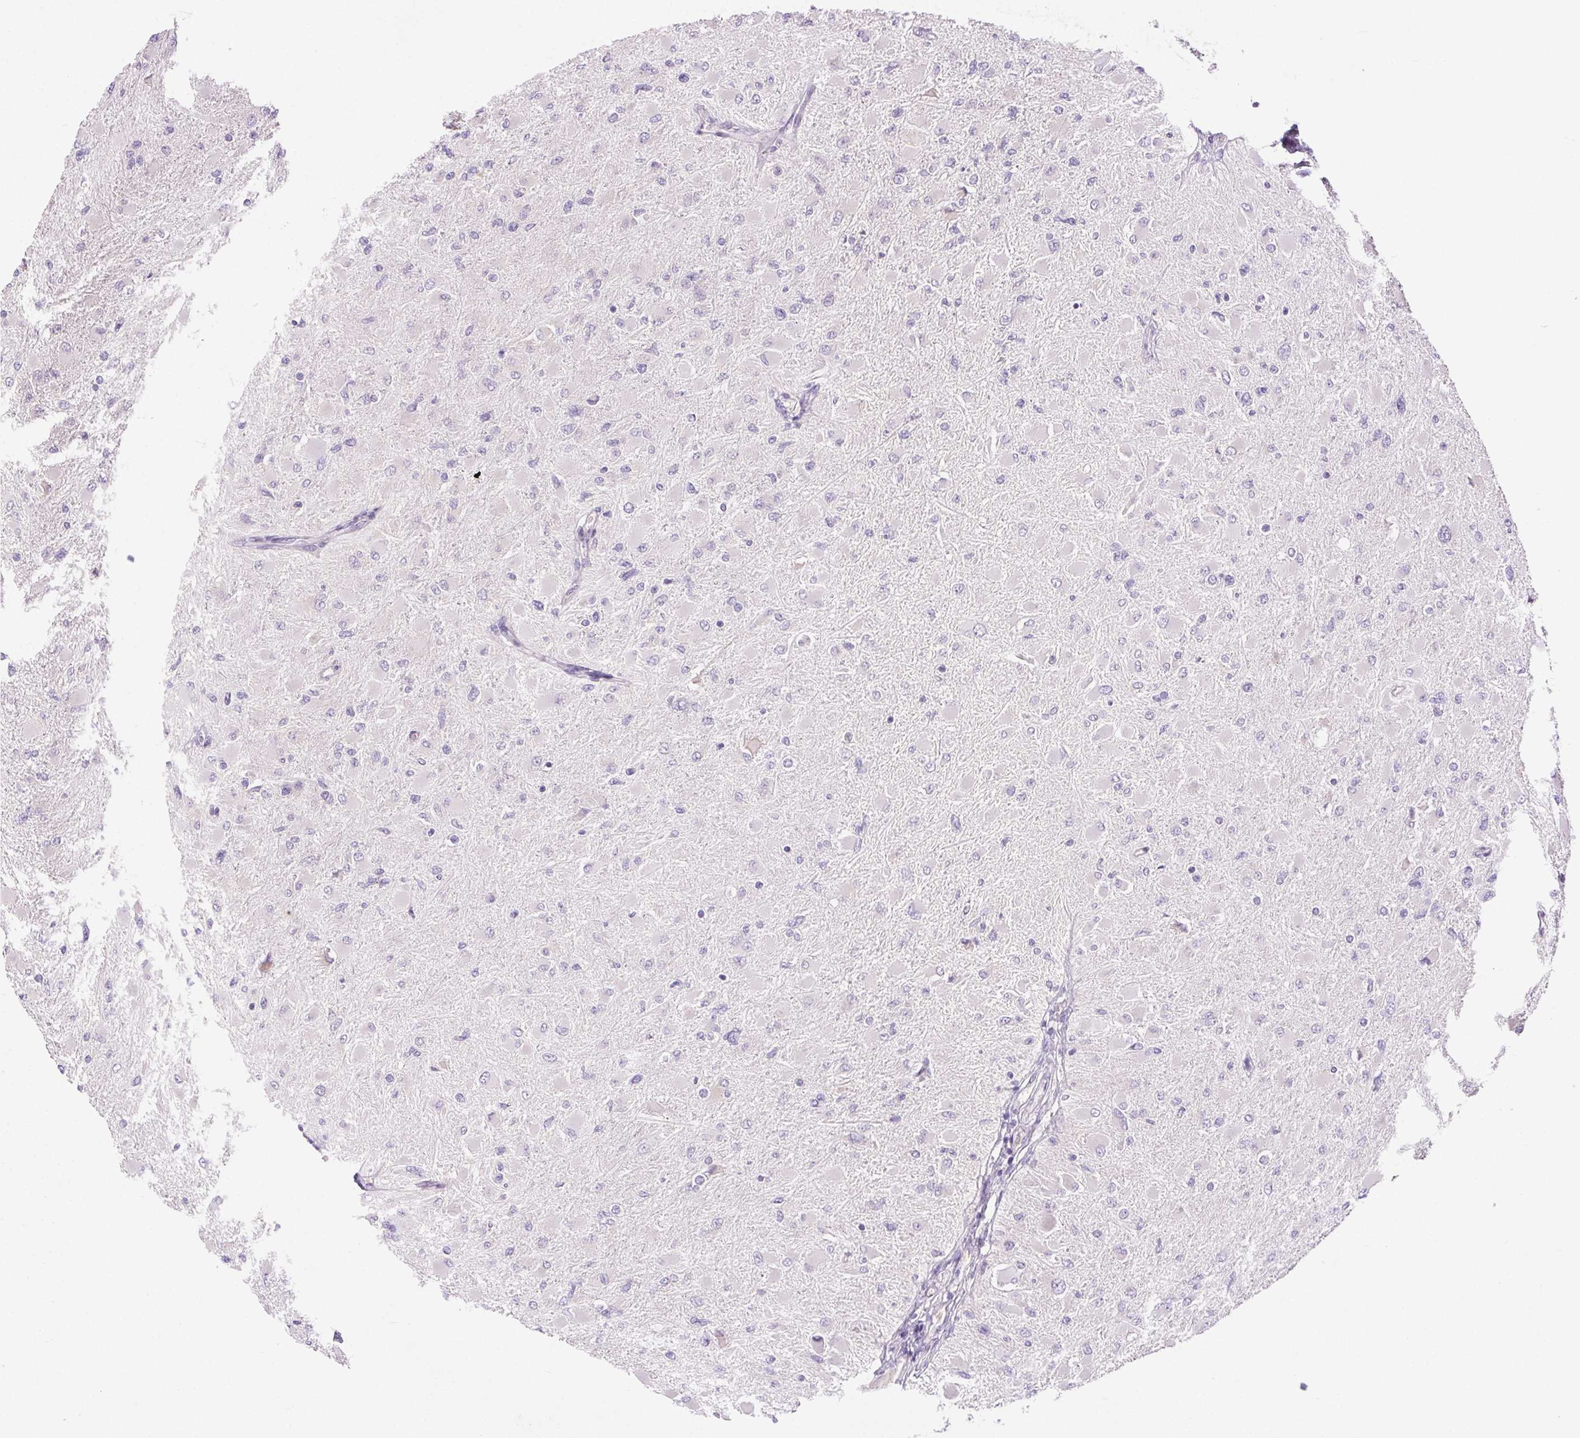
{"staining": {"intensity": "negative", "quantity": "none", "location": "none"}, "tissue": "glioma", "cell_type": "Tumor cells", "image_type": "cancer", "snomed": [{"axis": "morphology", "description": "Glioma, malignant, High grade"}, {"axis": "topography", "description": "Cerebral cortex"}], "caption": "This photomicrograph is of malignant glioma (high-grade) stained with immunohistochemistry (IHC) to label a protein in brown with the nuclei are counter-stained blue. There is no expression in tumor cells.", "gene": "ARHGAP11B", "patient": {"sex": "female", "age": 36}}